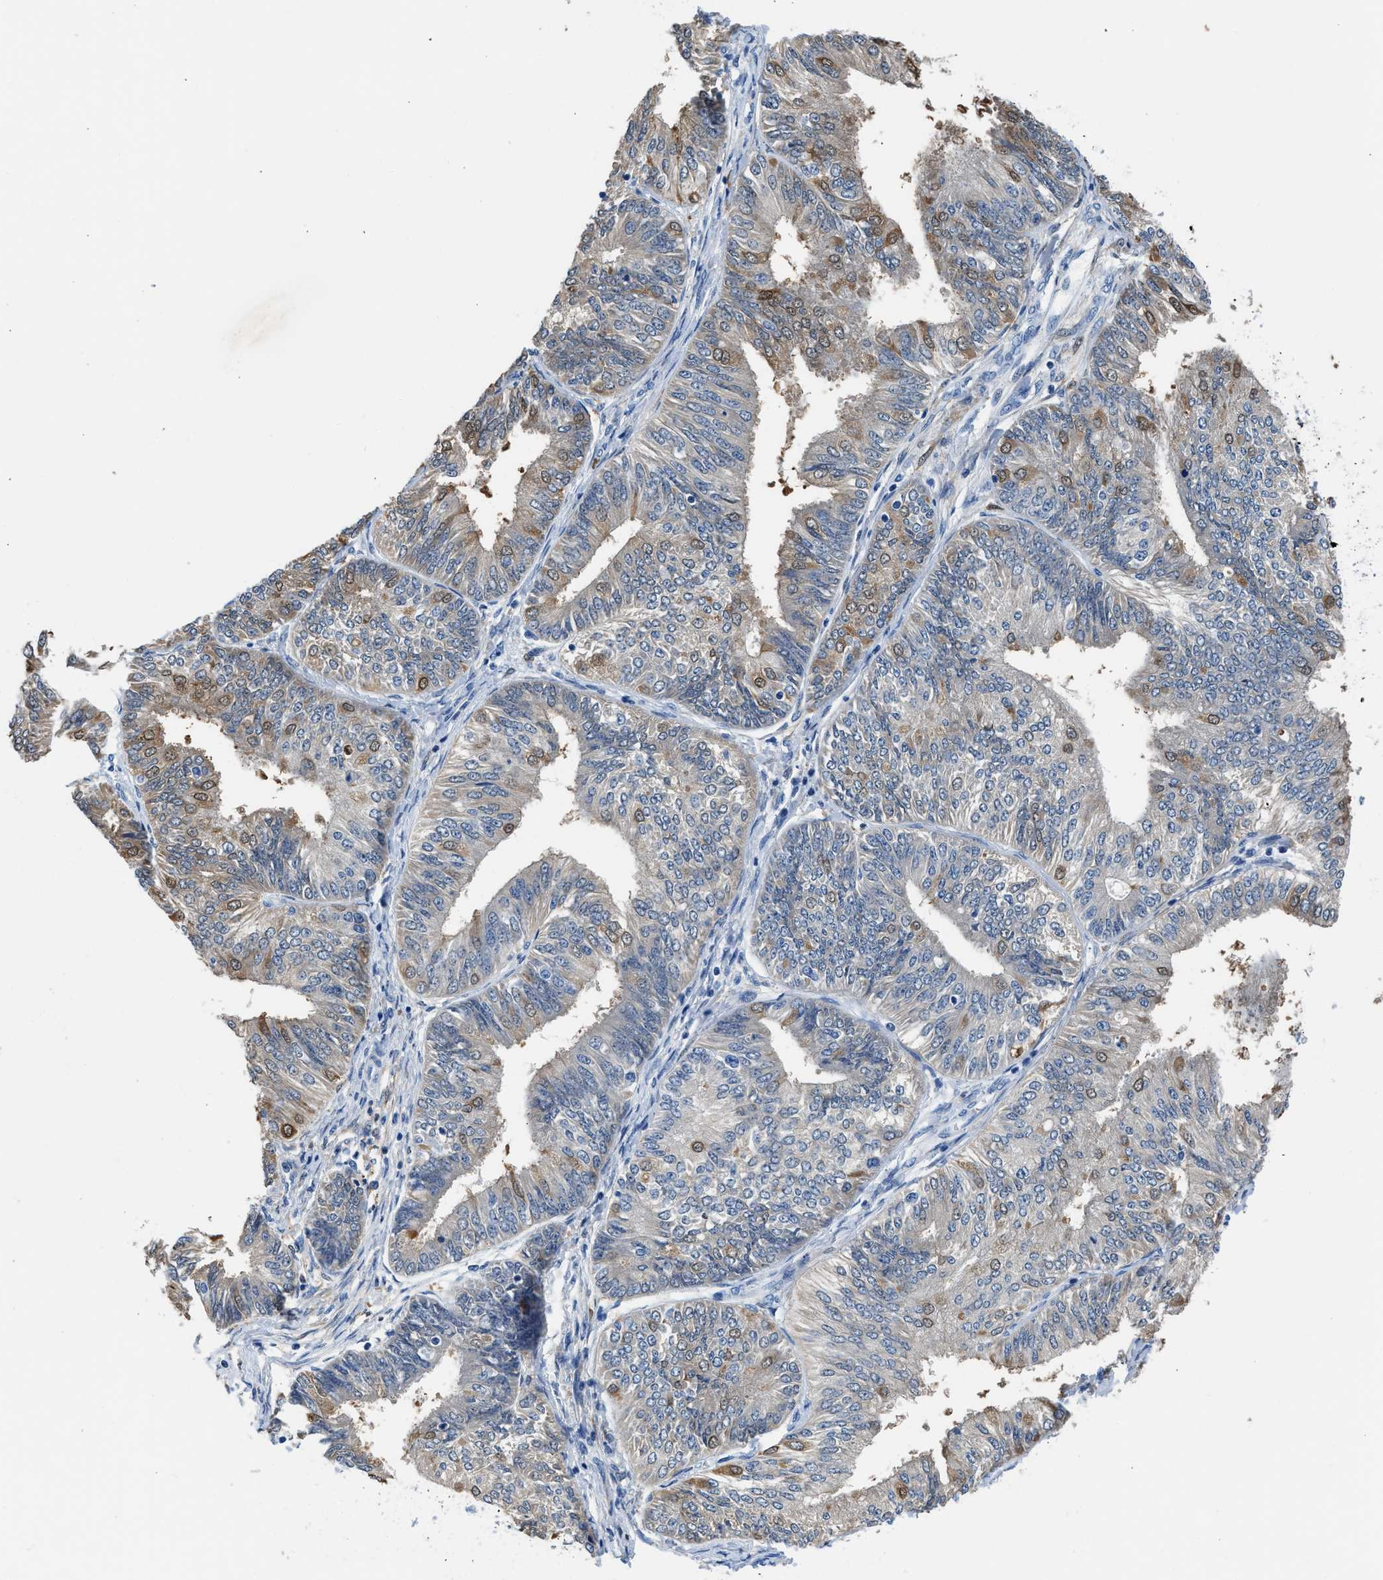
{"staining": {"intensity": "moderate", "quantity": "<25%", "location": "cytoplasmic/membranous"}, "tissue": "endometrial cancer", "cell_type": "Tumor cells", "image_type": "cancer", "snomed": [{"axis": "morphology", "description": "Adenocarcinoma, NOS"}, {"axis": "topography", "description": "Endometrium"}], "caption": "Moderate cytoplasmic/membranous staining is present in approximately <25% of tumor cells in endometrial adenocarcinoma.", "gene": "FADS6", "patient": {"sex": "female", "age": 58}}